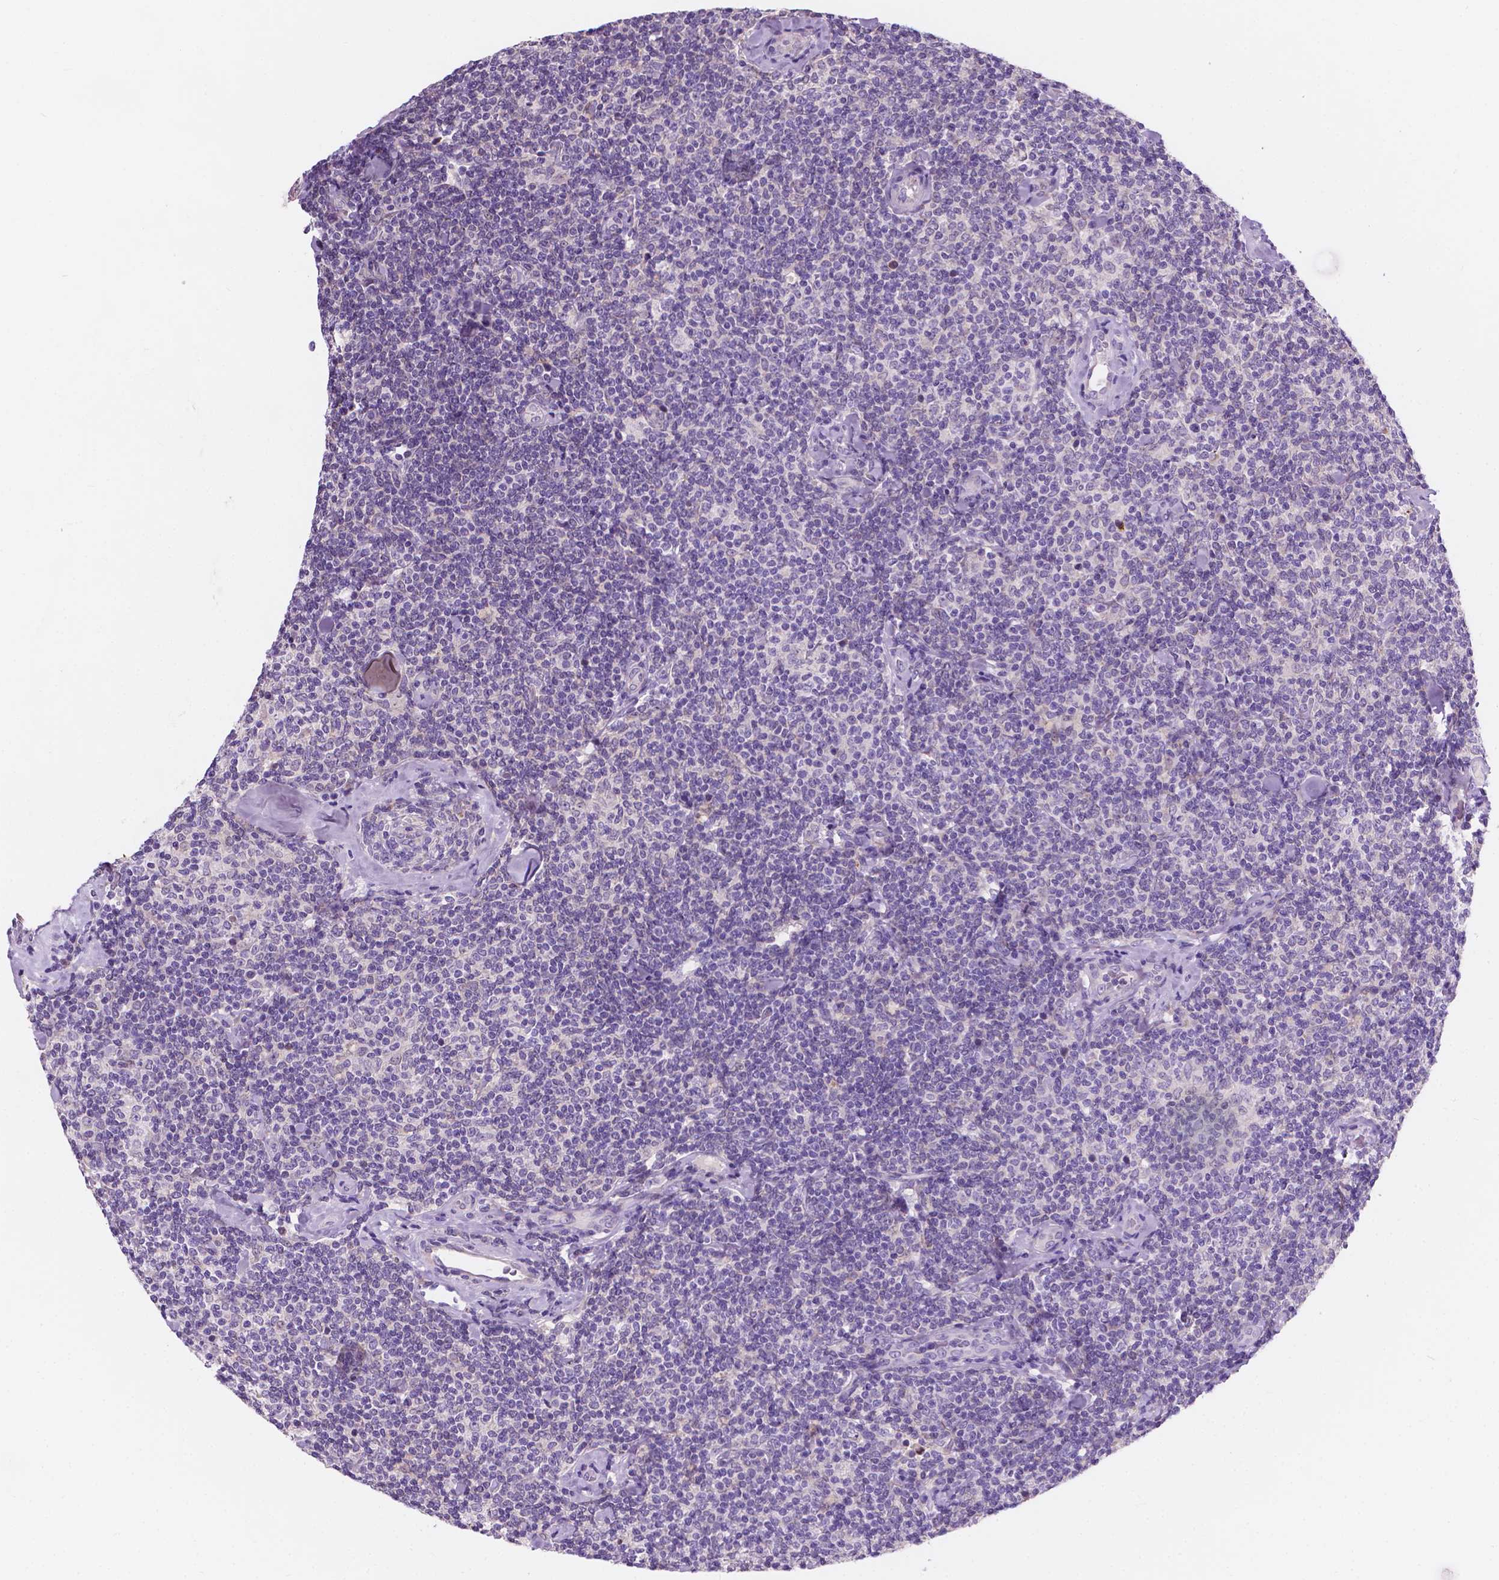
{"staining": {"intensity": "negative", "quantity": "none", "location": "none"}, "tissue": "lymphoma", "cell_type": "Tumor cells", "image_type": "cancer", "snomed": [{"axis": "morphology", "description": "Malignant lymphoma, non-Hodgkin's type, Low grade"}, {"axis": "topography", "description": "Lymph node"}], "caption": "IHC of lymphoma demonstrates no positivity in tumor cells.", "gene": "IREB2", "patient": {"sex": "female", "age": 56}}